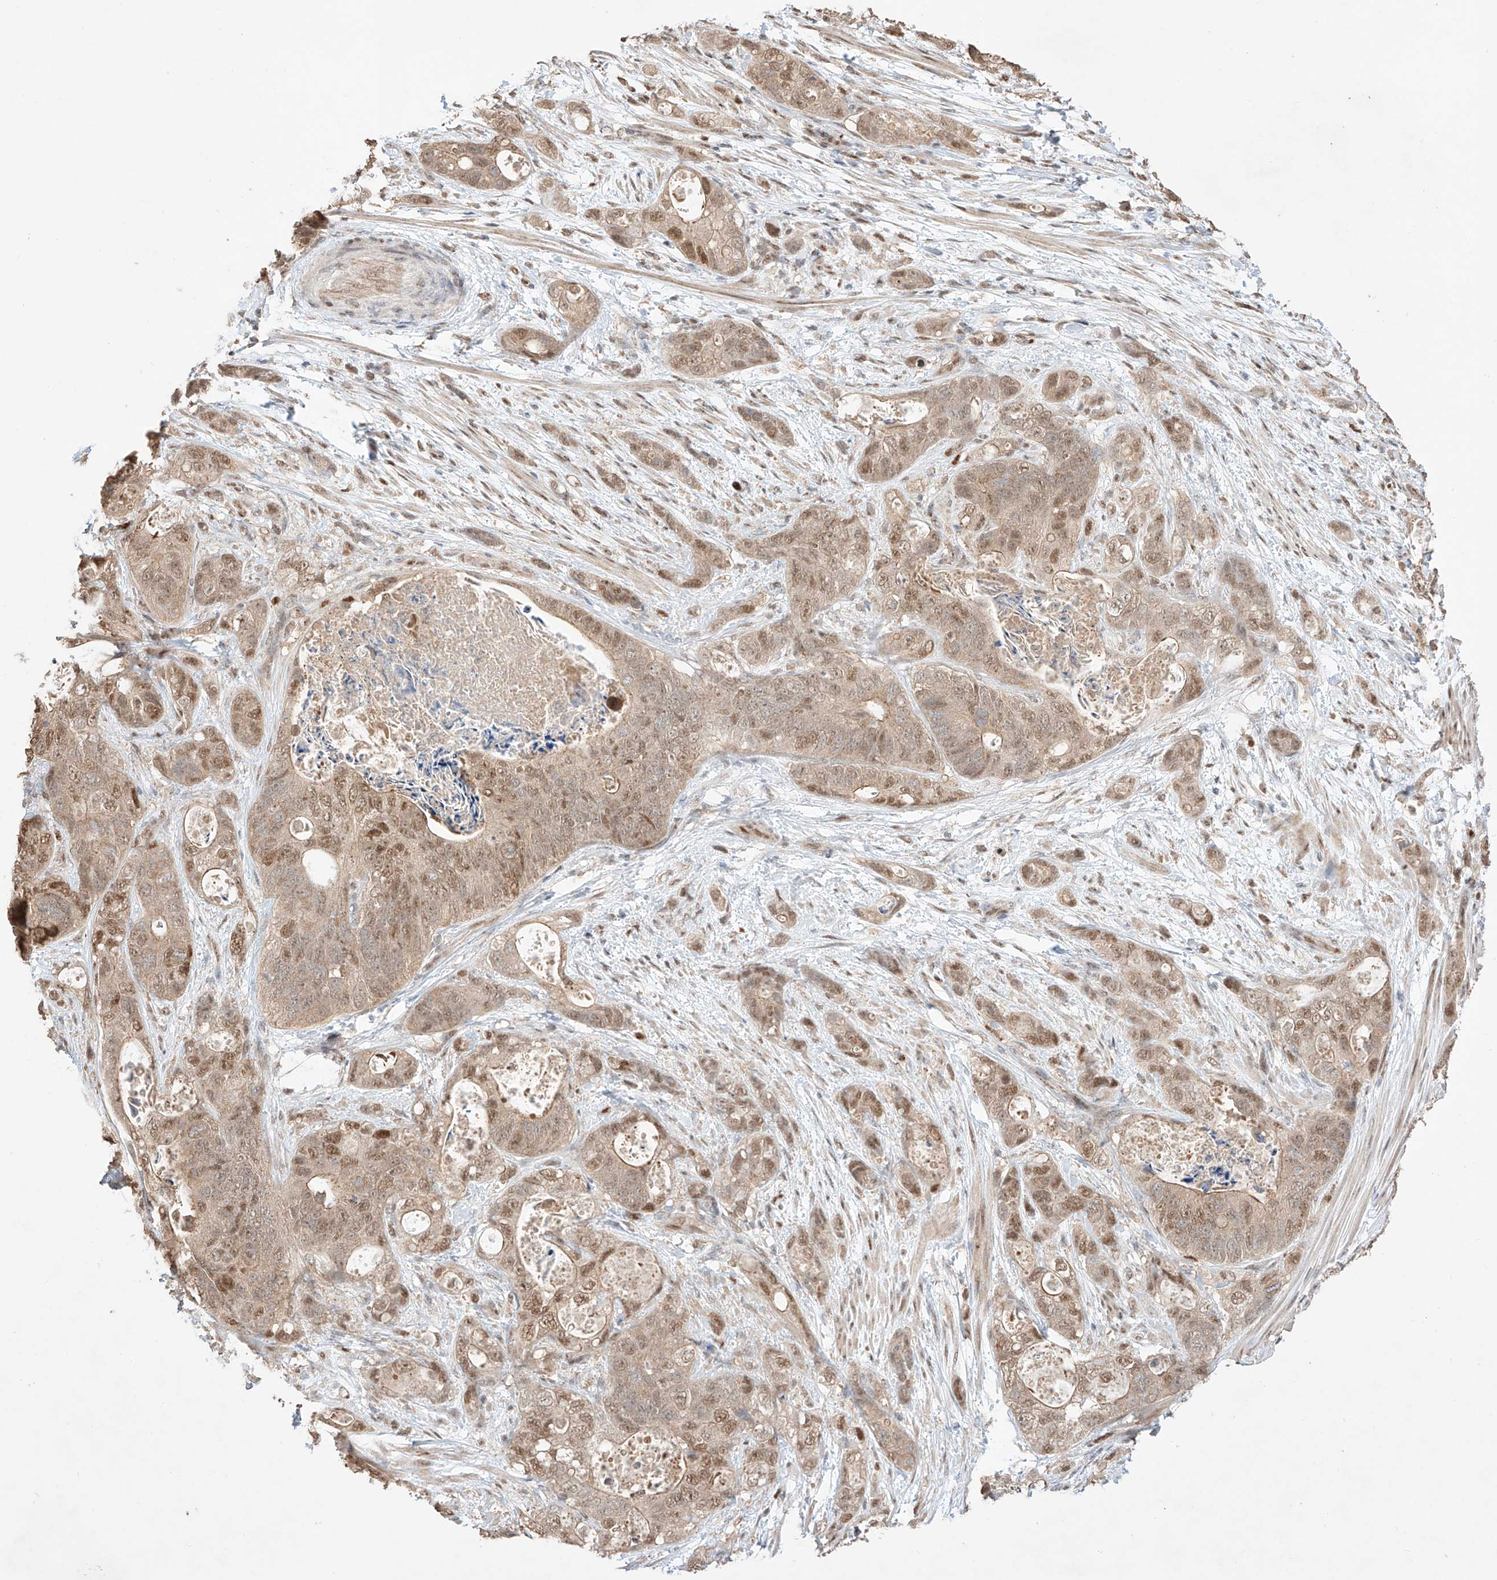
{"staining": {"intensity": "moderate", "quantity": ">75%", "location": "cytoplasmic/membranous,nuclear"}, "tissue": "stomach cancer", "cell_type": "Tumor cells", "image_type": "cancer", "snomed": [{"axis": "morphology", "description": "Normal tissue, NOS"}, {"axis": "morphology", "description": "Adenocarcinoma, NOS"}, {"axis": "topography", "description": "Stomach"}], "caption": "A brown stain shows moderate cytoplasmic/membranous and nuclear positivity of a protein in human adenocarcinoma (stomach) tumor cells. (Brightfield microscopy of DAB IHC at high magnification).", "gene": "APIP", "patient": {"sex": "female", "age": 89}}